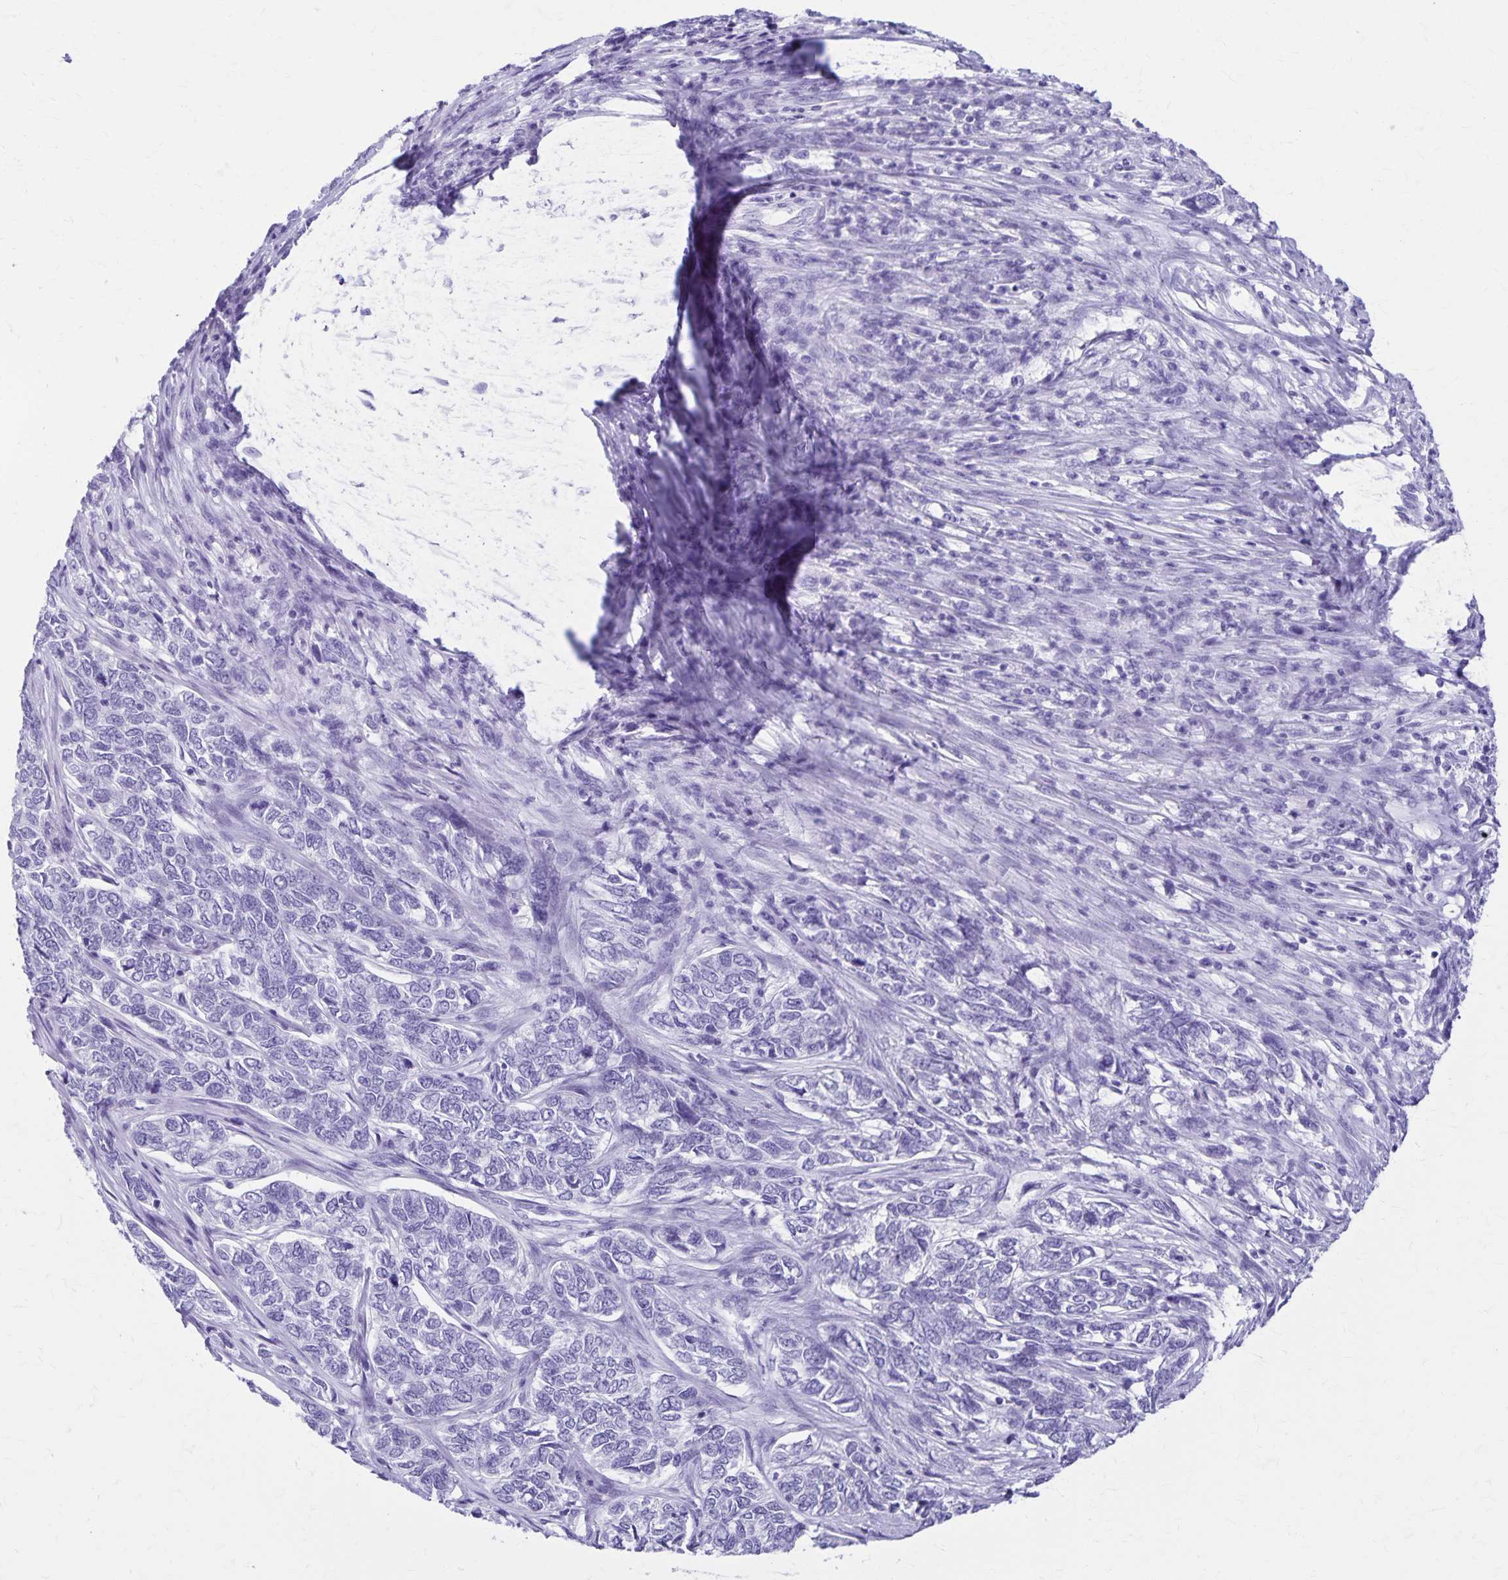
{"staining": {"intensity": "negative", "quantity": "none", "location": "none"}, "tissue": "skin cancer", "cell_type": "Tumor cells", "image_type": "cancer", "snomed": [{"axis": "morphology", "description": "Basal cell carcinoma"}, {"axis": "topography", "description": "Skin"}], "caption": "The photomicrograph reveals no significant positivity in tumor cells of skin cancer (basal cell carcinoma). (DAB (3,3'-diaminobenzidine) IHC, high magnification).", "gene": "DEFA5", "patient": {"sex": "female", "age": 65}}